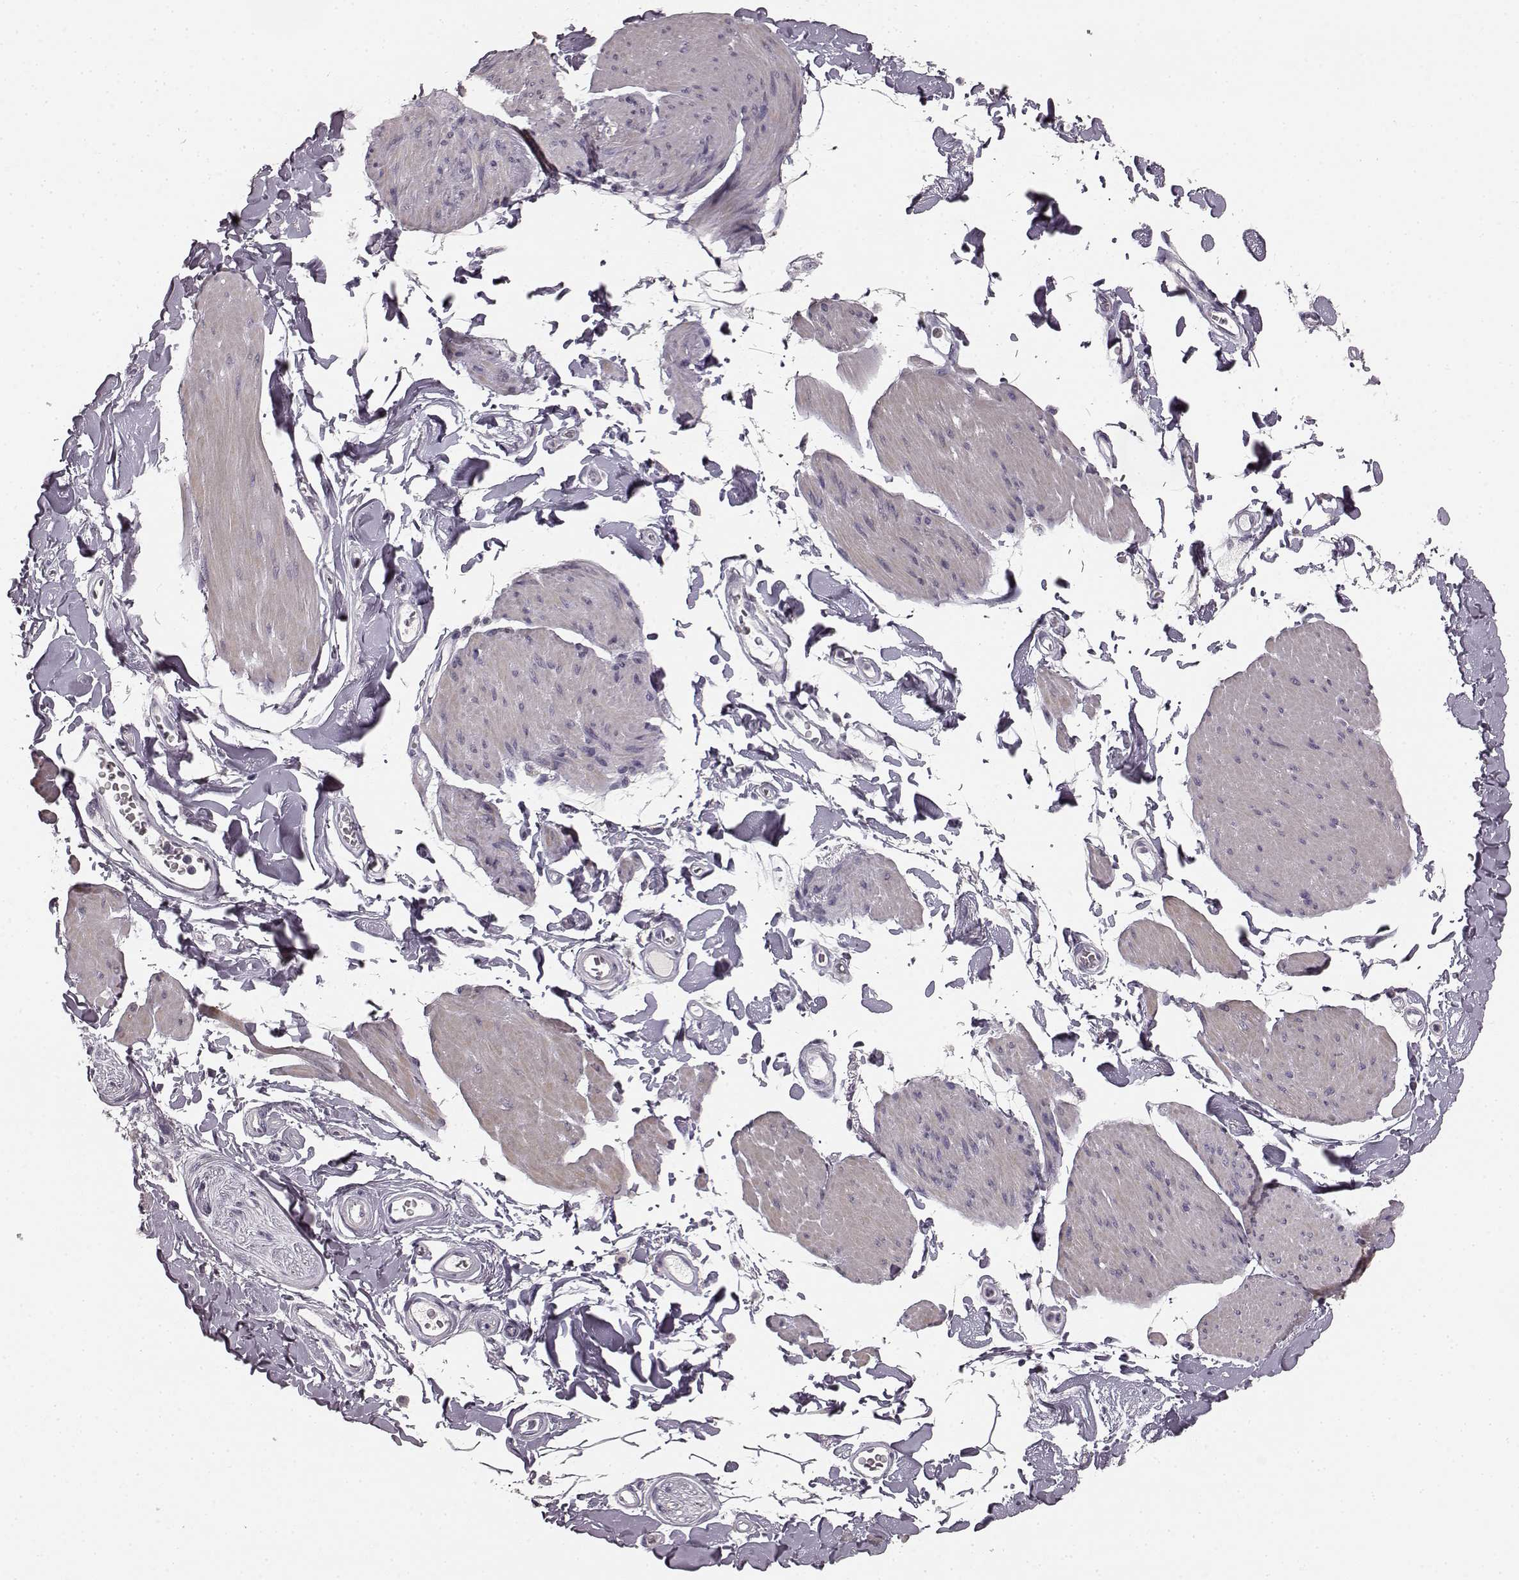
{"staining": {"intensity": "negative", "quantity": "none", "location": "none"}, "tissue": "smooth muscle", "cell_type": "Smooth muscle cells", "image_type": "normal", "snomed": [{"axis": "morphology", "description": "Normal tissue, NOS"}, {"axis": "topography", "description": "Adipose tissue"}, {"axis": "topography", "description": "Smooth muscle"}, {"axis": "topography", "description": "Peripheral nerve tissue"}], "caption": "Protein analysis of unremarkable smooth muscle shows no significant staining in smooth muscle cells.", "gene": "RIT2", "patient": {"sex": "male", "age": 83}}